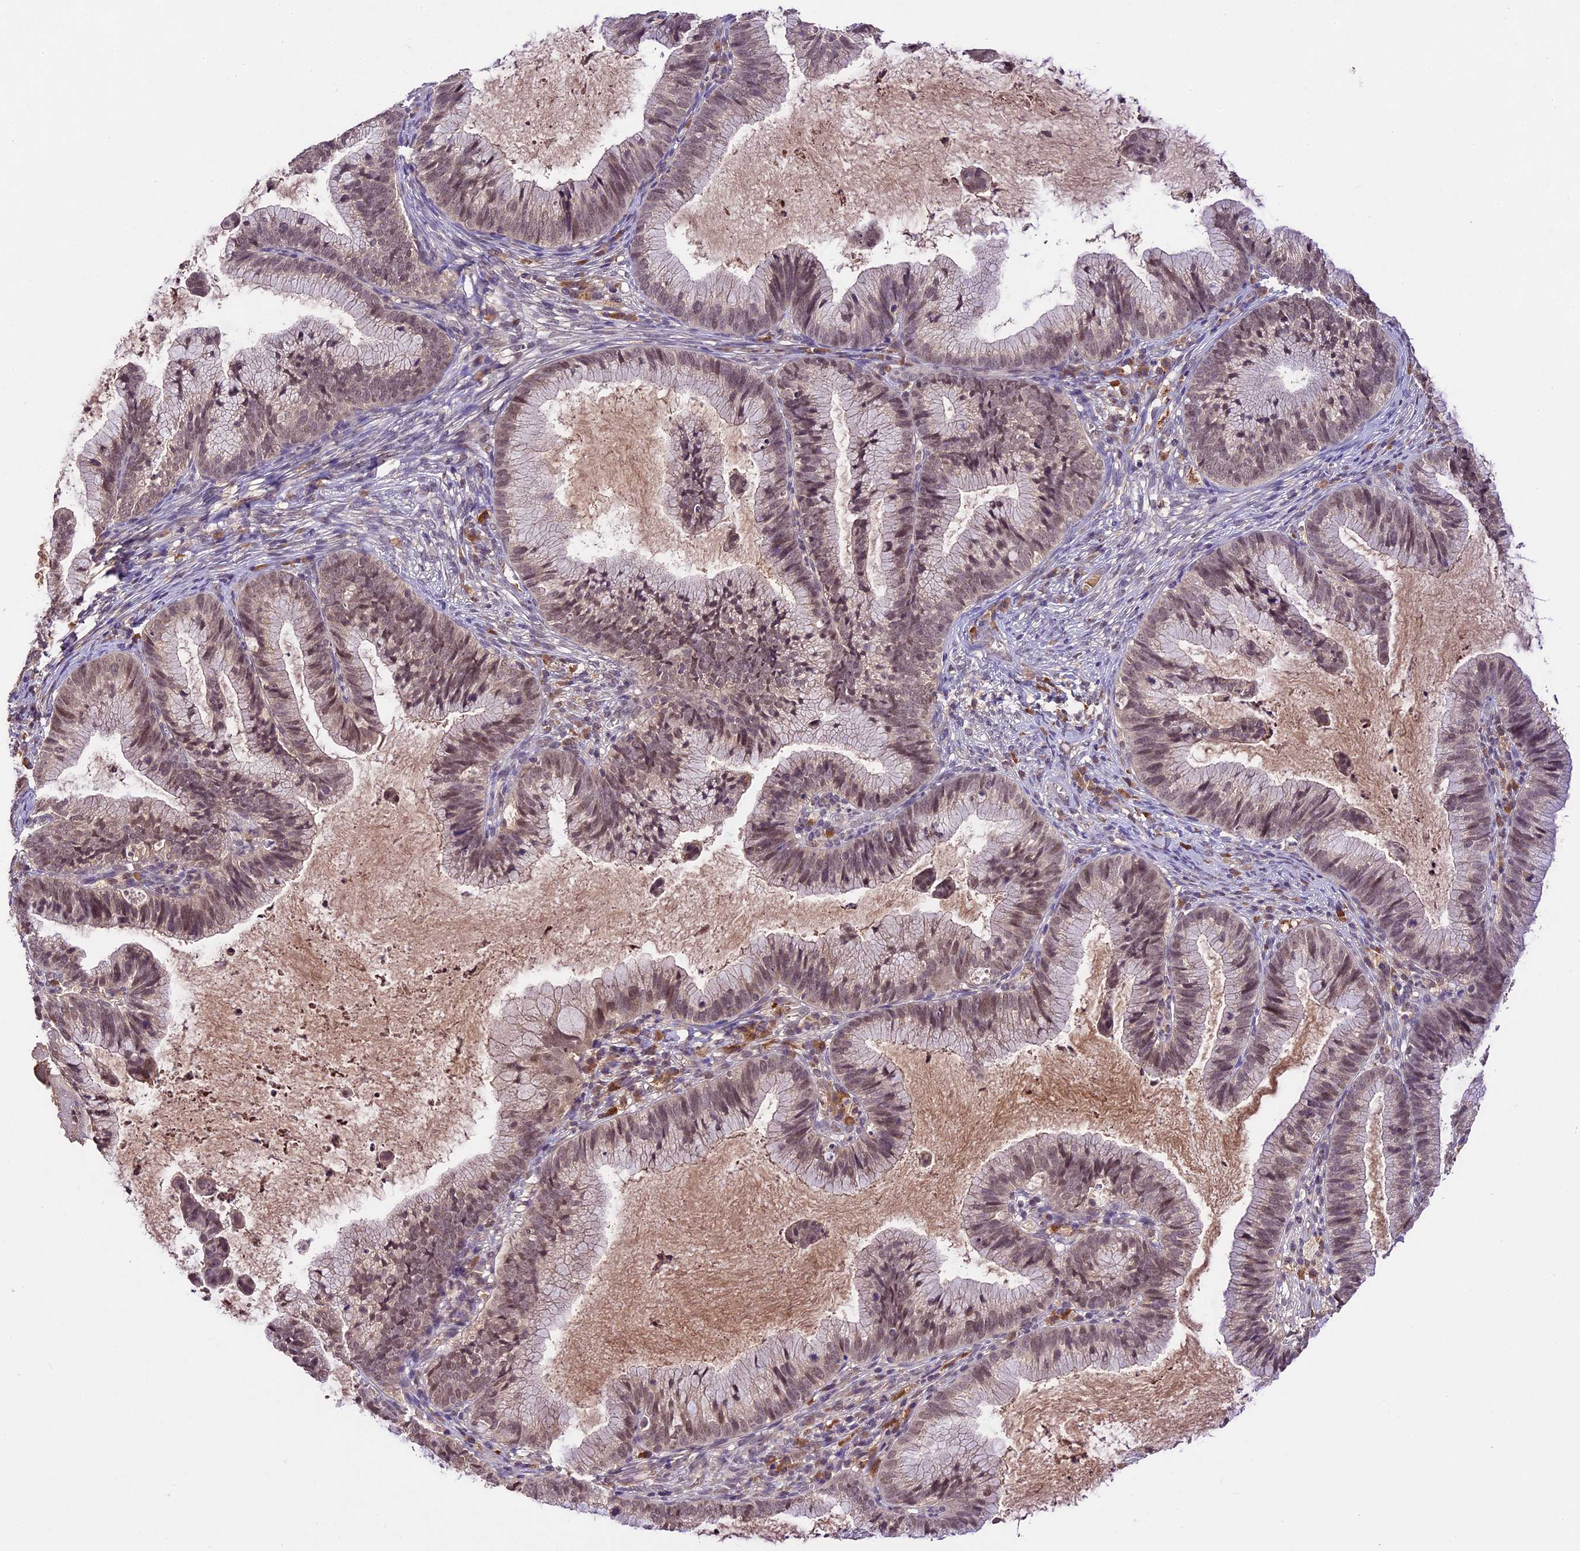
{"staining": {"intensity": "moderate", "quantity": ">75%", "location": "nuclear"}, "tissue": "cervical cancer", "cell_type": "Tumor cells", "image_type": "cancer", "snomed": [{"axis": "morphology", "description": "Adenocarcinoma, NOS"}, {"axis": "topography", "description": "Cervix"}], "caption": "Brown immunohistochemical staining in cervical adenocarcinoma shows moderate nuclear positivity in about >75% of tumor cells.", "gene": "ATP10A", "patient": {"sex": "female", "age": 36}}